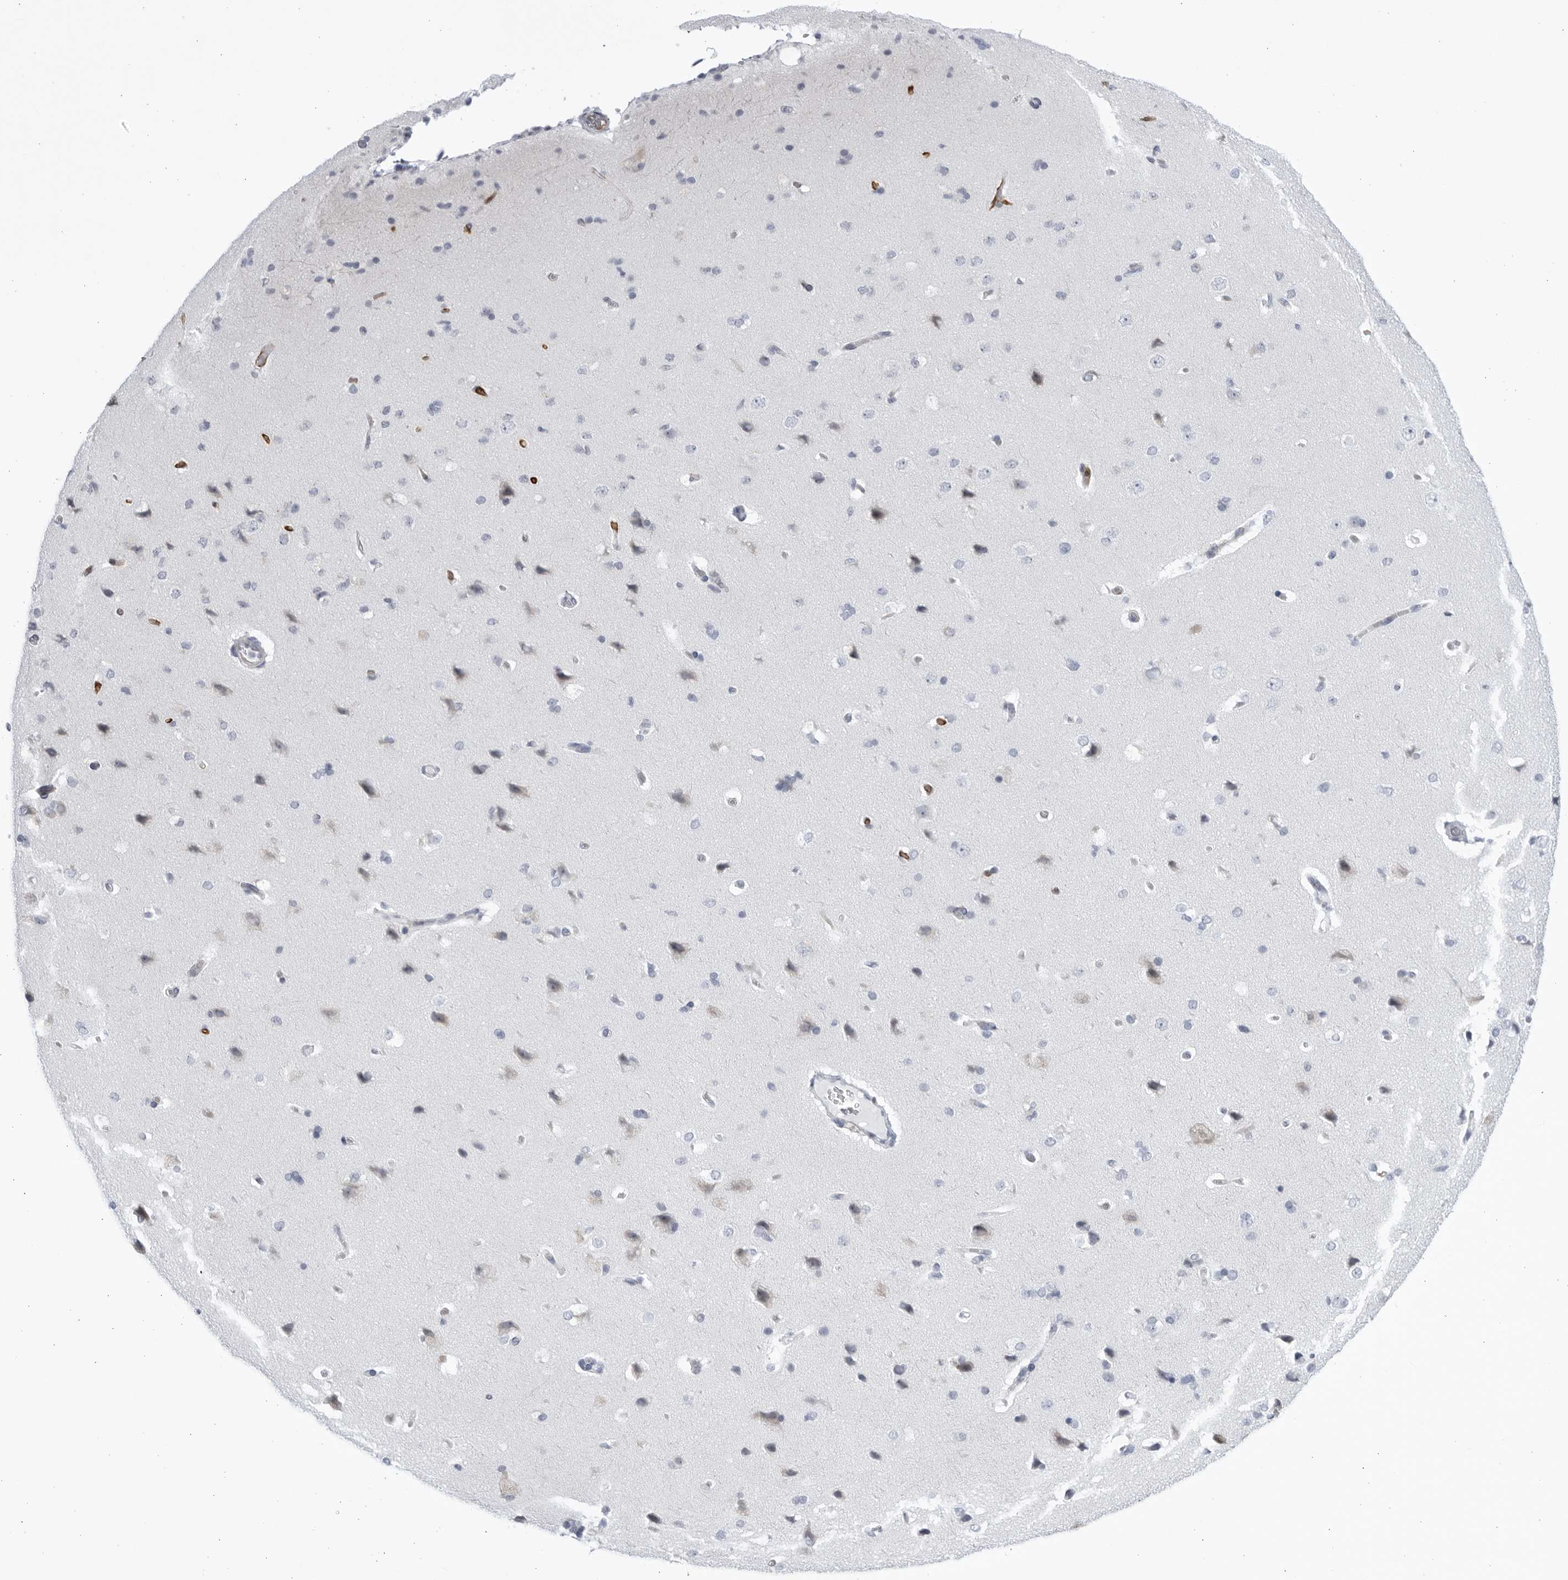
{"staining": {"intensity": "negative", "quantity": "none", "location": "none"}, "tissue": "cerebral cortex", "cell_type": "Endothelial cells", "image_type": "normal", "snomed": [{"axis": "morphology", "description": "Normal tissue, NOS"}, {"axis": "topography", "description": "Cerebral cortex"}], "caption": "Immunohistochemical staining of unremarkable cerebral cortex shows no significant positivity in endothelial cells.", "gene": "CCDC181", "patient": {"sex": "male", "age": 62}}